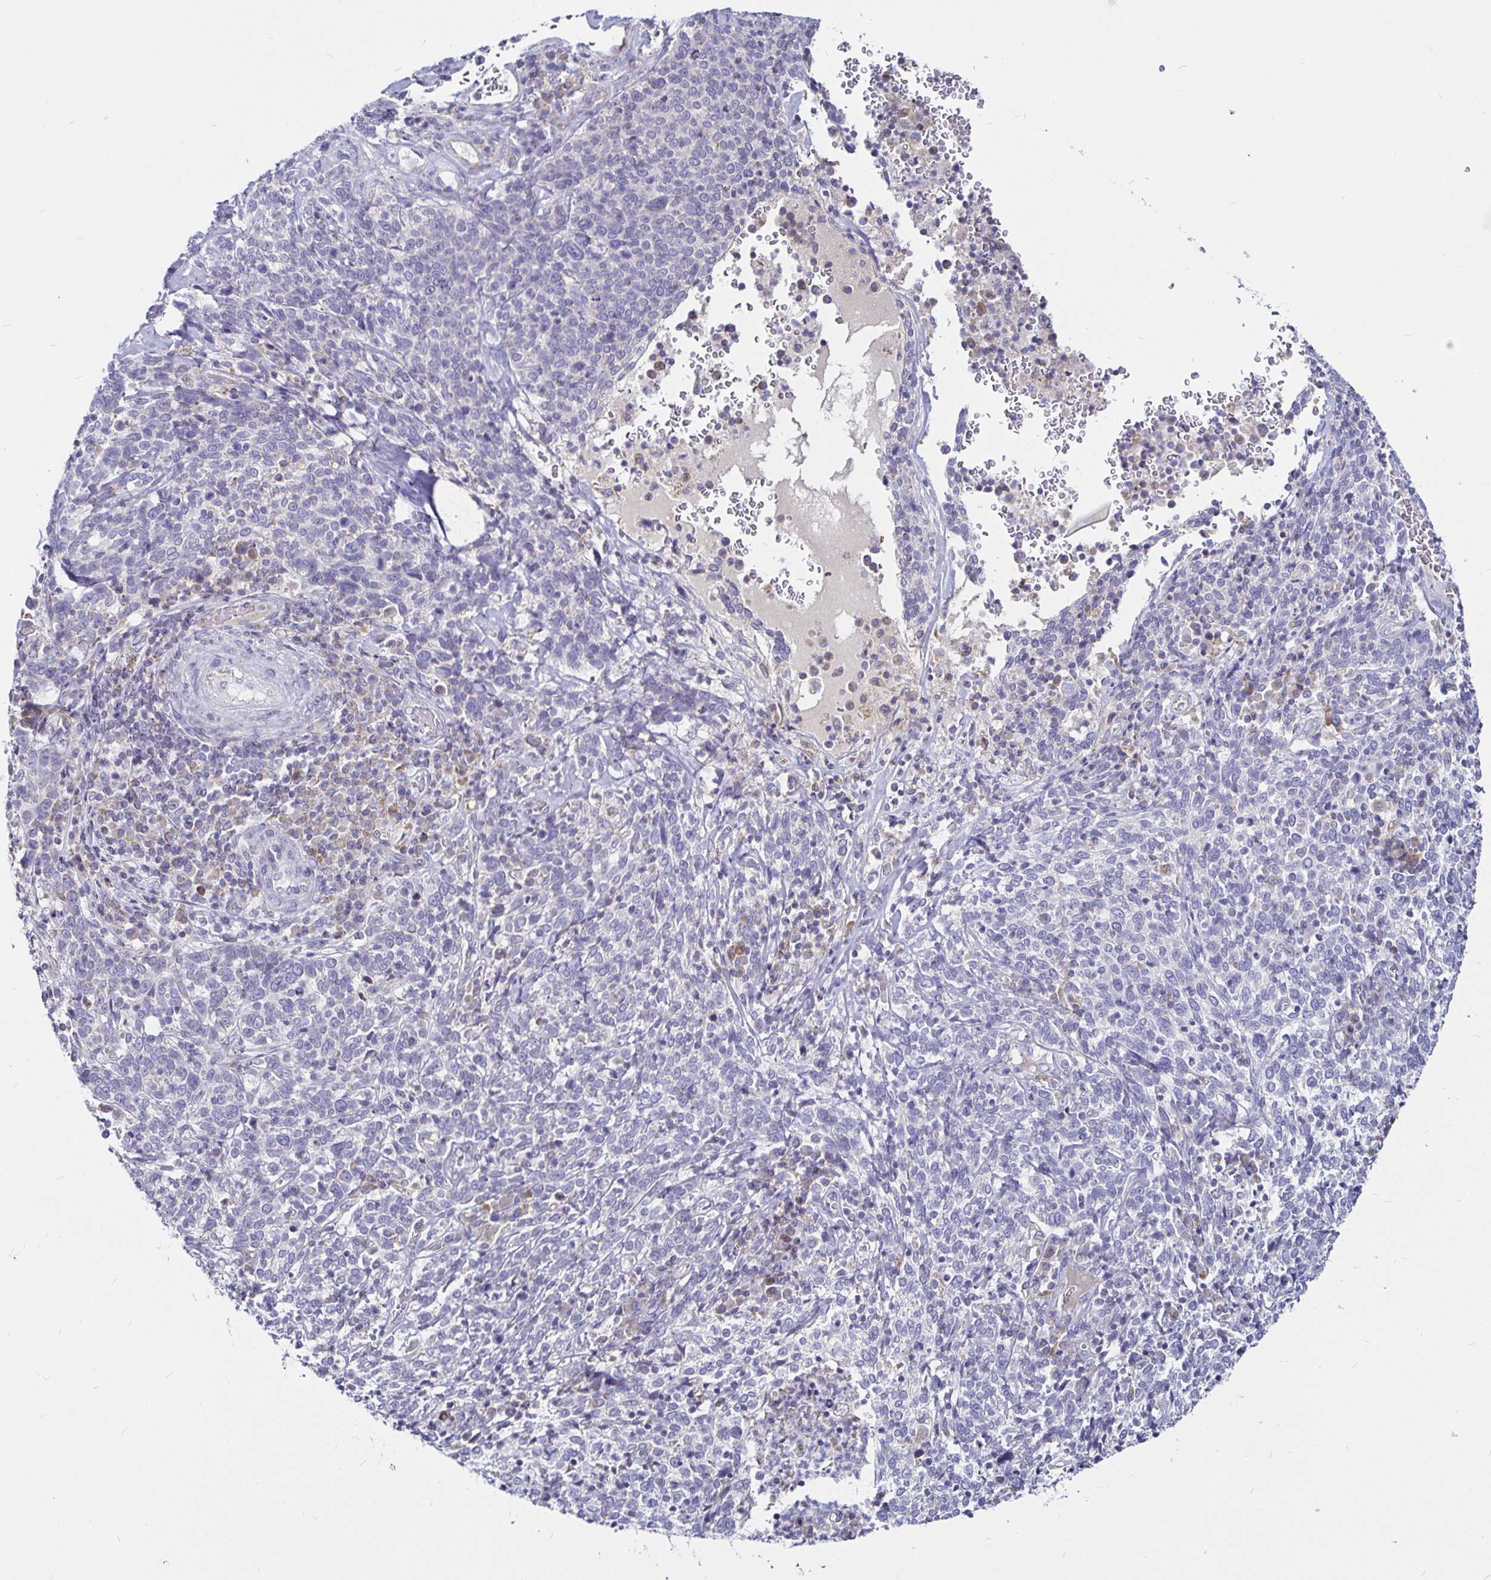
{"staining": {"intensity": "negative", "quantity": "none", "location": "none"}, "tissue": "cervical cancer", "cell_type": "Tumor cells", "image_type": "cancer", "snomed": [{"axis": "morphology", "description": "Squamous cell carcinoma, NOS"}, {"axis": "topography", "description": "Cervix"}], "caption": "Human cervical squamous cell carcinoma stained for a protein using immunohistochemistry (IHC) demonstrates no expression in tumor cells.", "gene": "PGAM2", "patient": {"sex": "female", "age": 46}}